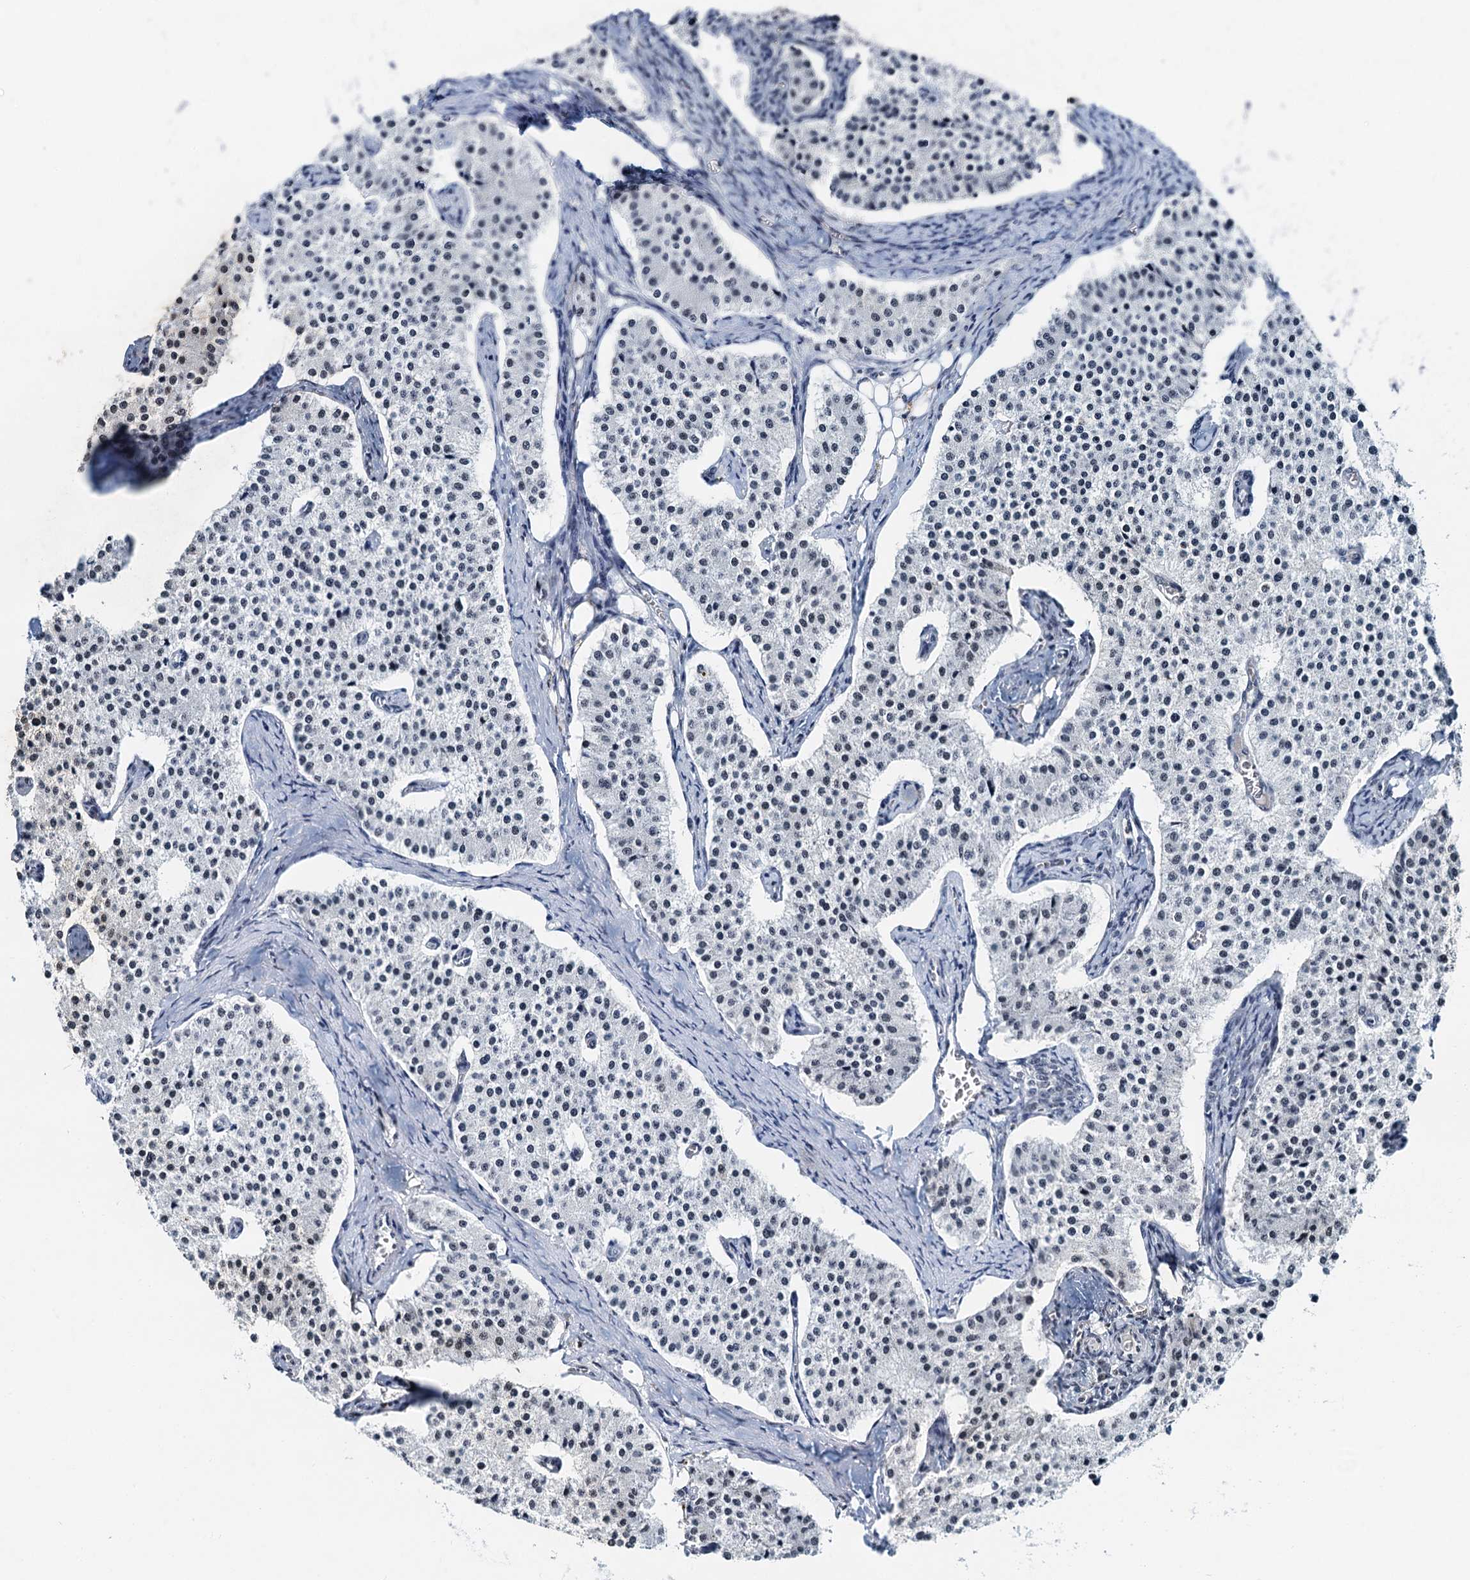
{"staining": {"intensity": "weak", "quantity": "25%-75%", "location": "nuclear"}, "tissue": "carcinoid", "cell_type": "Tumor cells", "image_type": "cancer", "snomed": [{"axis": "morphology", "description": "Carcinoid, malignant, NOS"}, {"axis": "topography", "description": "Colon"}], "caption": "This histopathology image displays IHC staining of human malignant carcinoid, with low weak nuclear positivity in about 25%-75% of tumor cells.", "gene": "SNRPD1", "patient": {"sex": "female", "age": 52}}